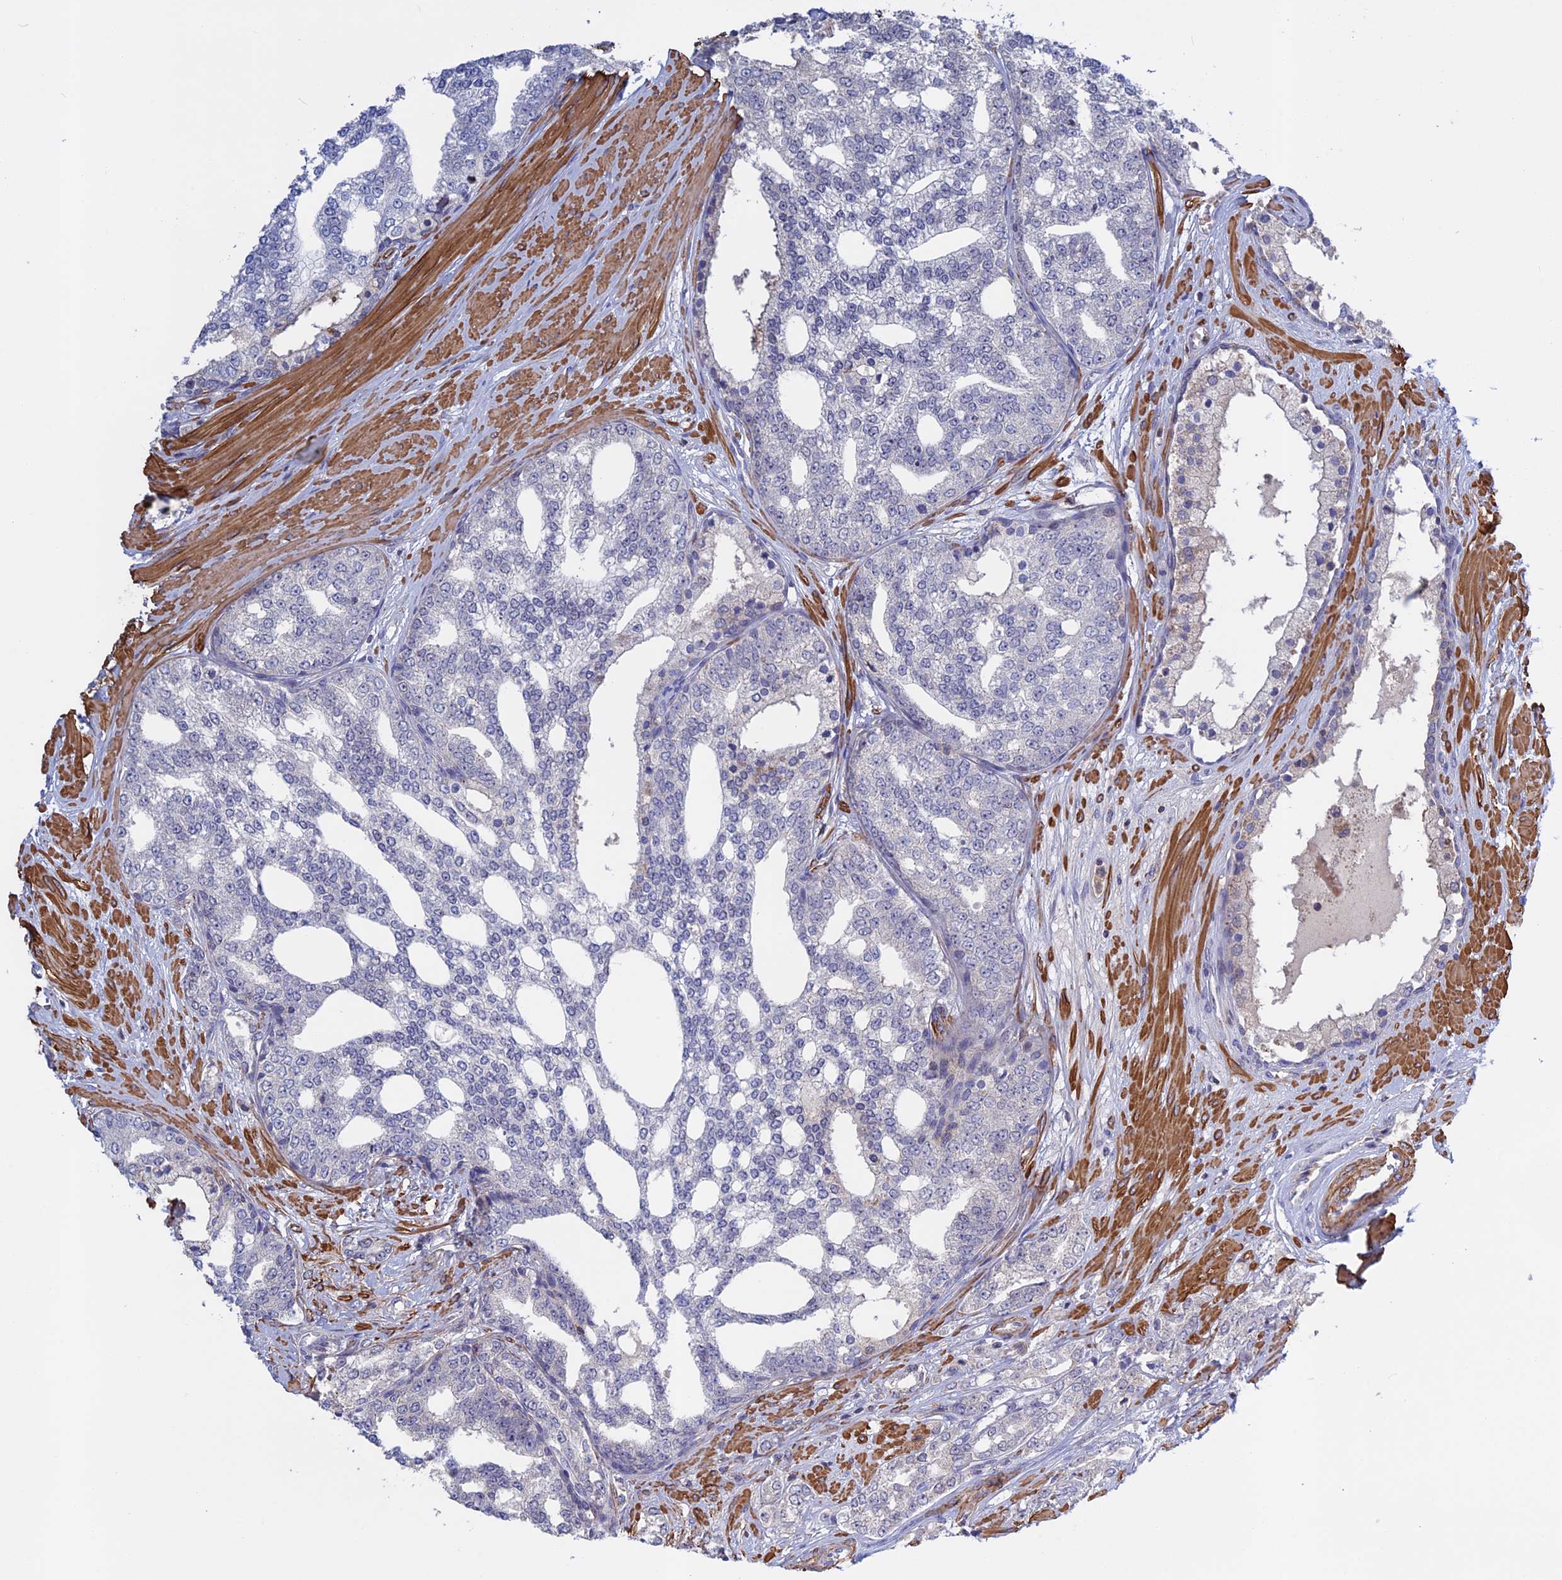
{"staining": {"intensity": "negative", "quantity": "none", "location": "none"}, "tissue": "prostate cancer", "cell_type": "Tumor cells", "image_type": "cancer", "snomed": [{"axis": "morphology", "description": "Adenocarcinoma, High grade"}, {"axis": "topography", "description": "Prostate"}], "caption": "Human prostate cancer stained for a protein using immunohistochemistry (IHC) shows no expression in tumor cells.", "gene": "LYPD5", "patient": {"sex": "male", "age": 64}}